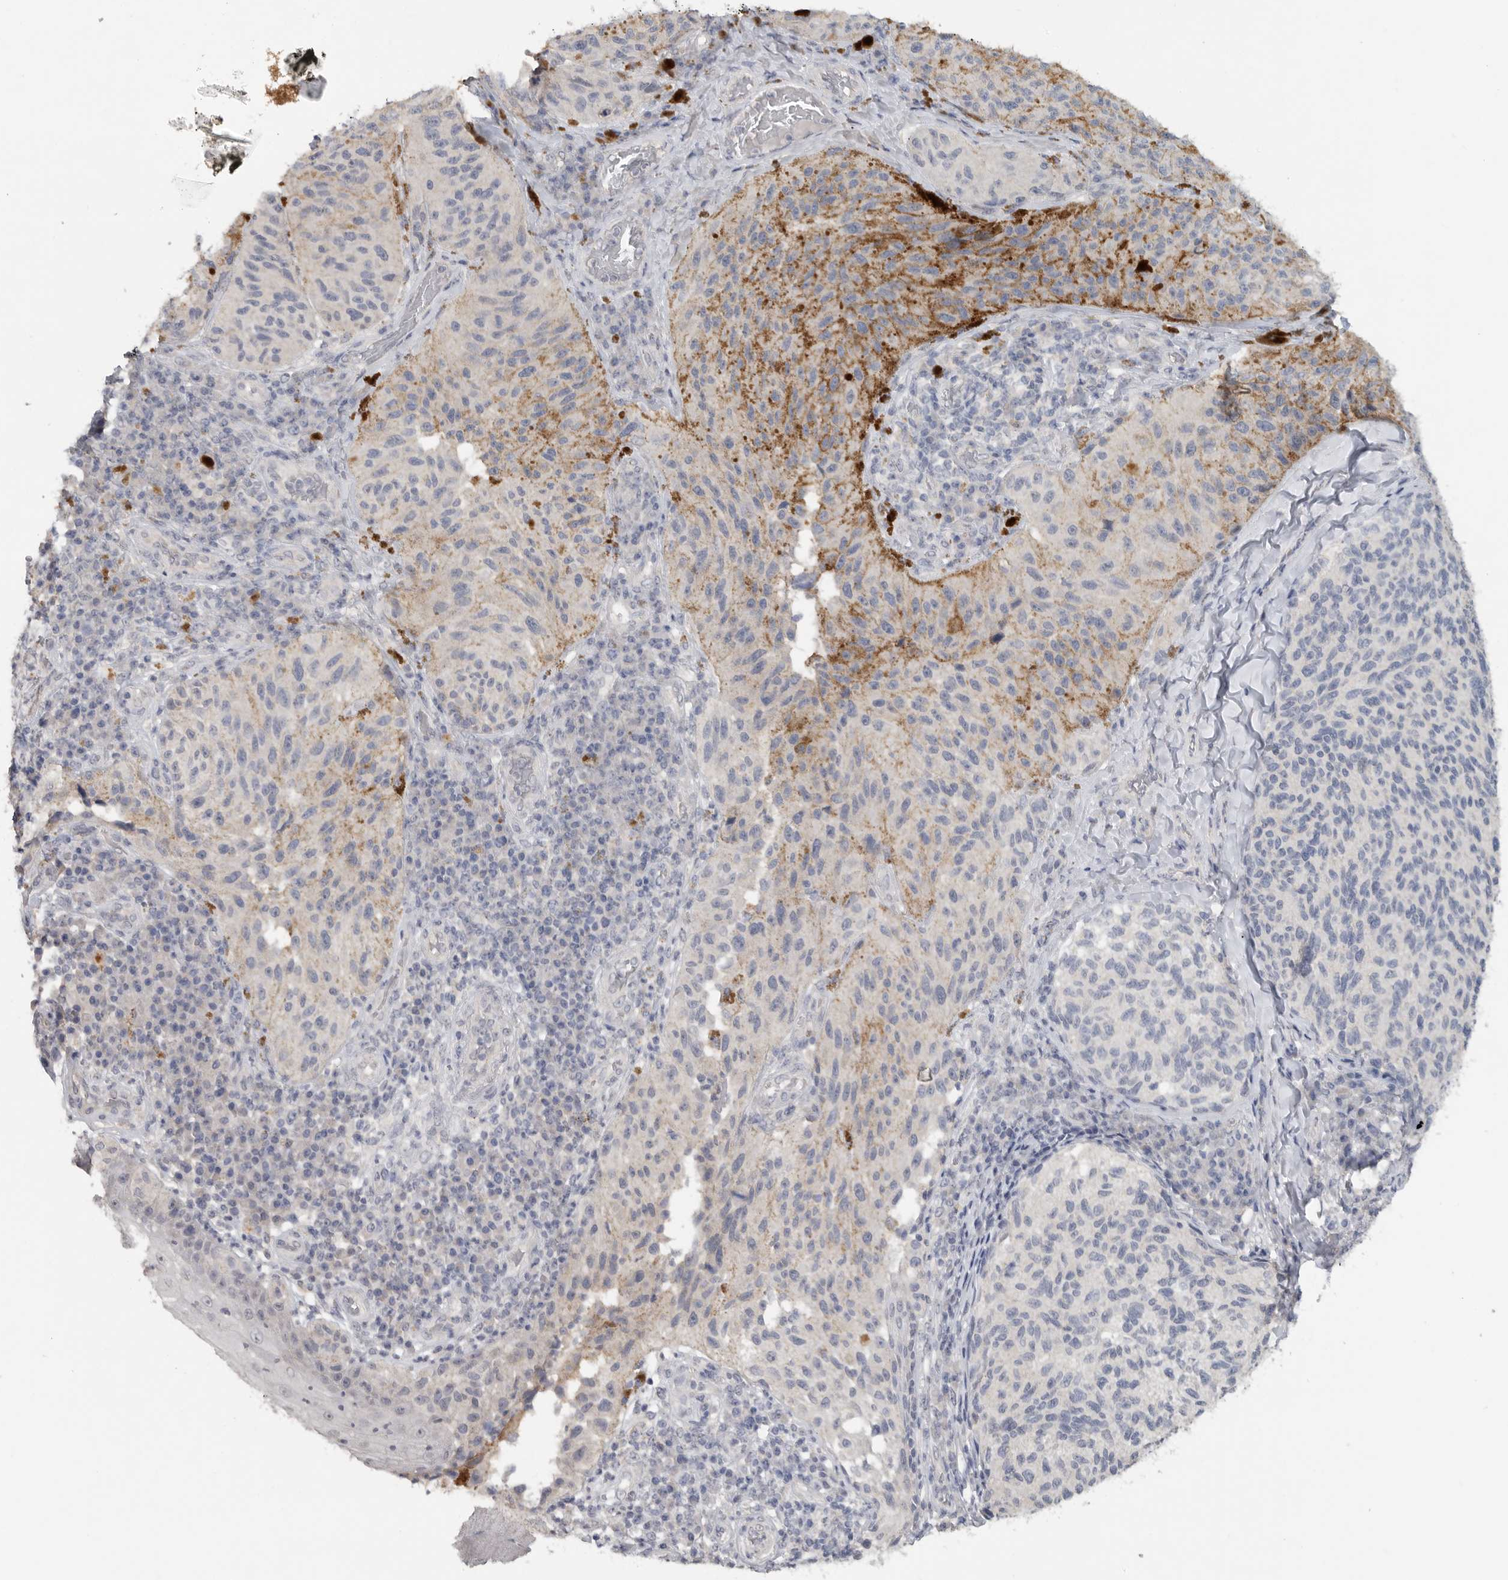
{"staining": {"intensity": "negative", "quantity": "none", "location": "none"}, "tissue": "melanoma", "cell_type": "Tumor cells", "image_type": "cancer", "snomed": [{"axis": "morphology", "description": "Malignant melanoma, NOS"}, {"axis": "topography", "description": "Skin"}], "caption": "High magnification brightfield microscopy of malignant melanoma stained with DAB (brown) and counterstained with hematoxylin (blue): tumor cells show no significant positivity.", "gene": "REG4", "patient": {"sex": "female", "age": 73}}